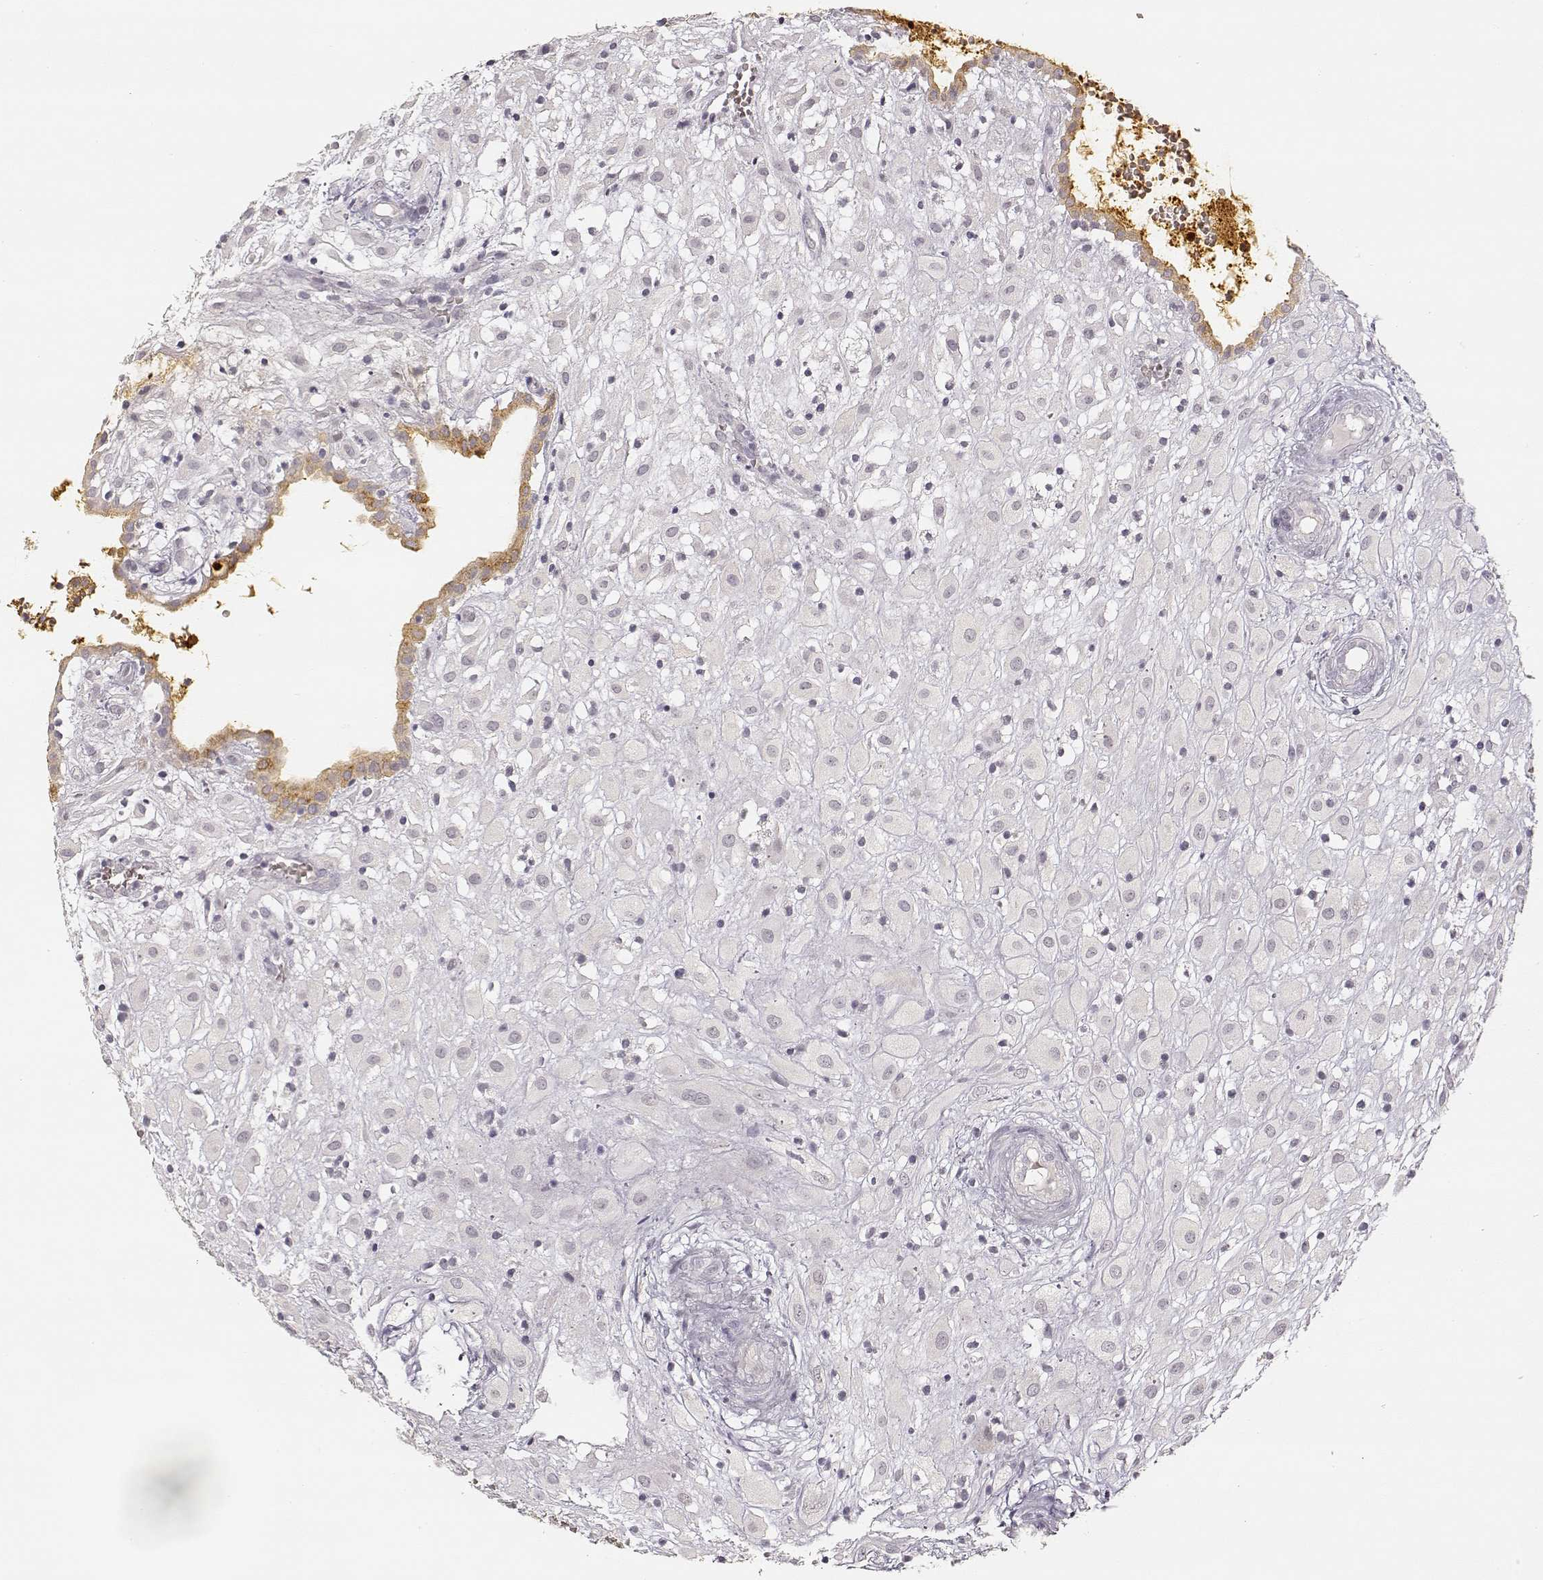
{"staining": {"intensity": "negative", "quantity": "none", "location": "none"}, "tissue": "placenta", "cell_type": "Decidual cells", "image_type": "normal", "snomed": [{"axis": "morphology", "description": "Normal tissue, NOS"}, {"axis": "topography", "description": "Placenta"}], "caption": "A high-resolution image shows immunohistochemistry staining of normal placenta, which shows no significant staining in decidual cells.", "gene": "LAMC2", "patient": {"sex": "female", "age": 24}}